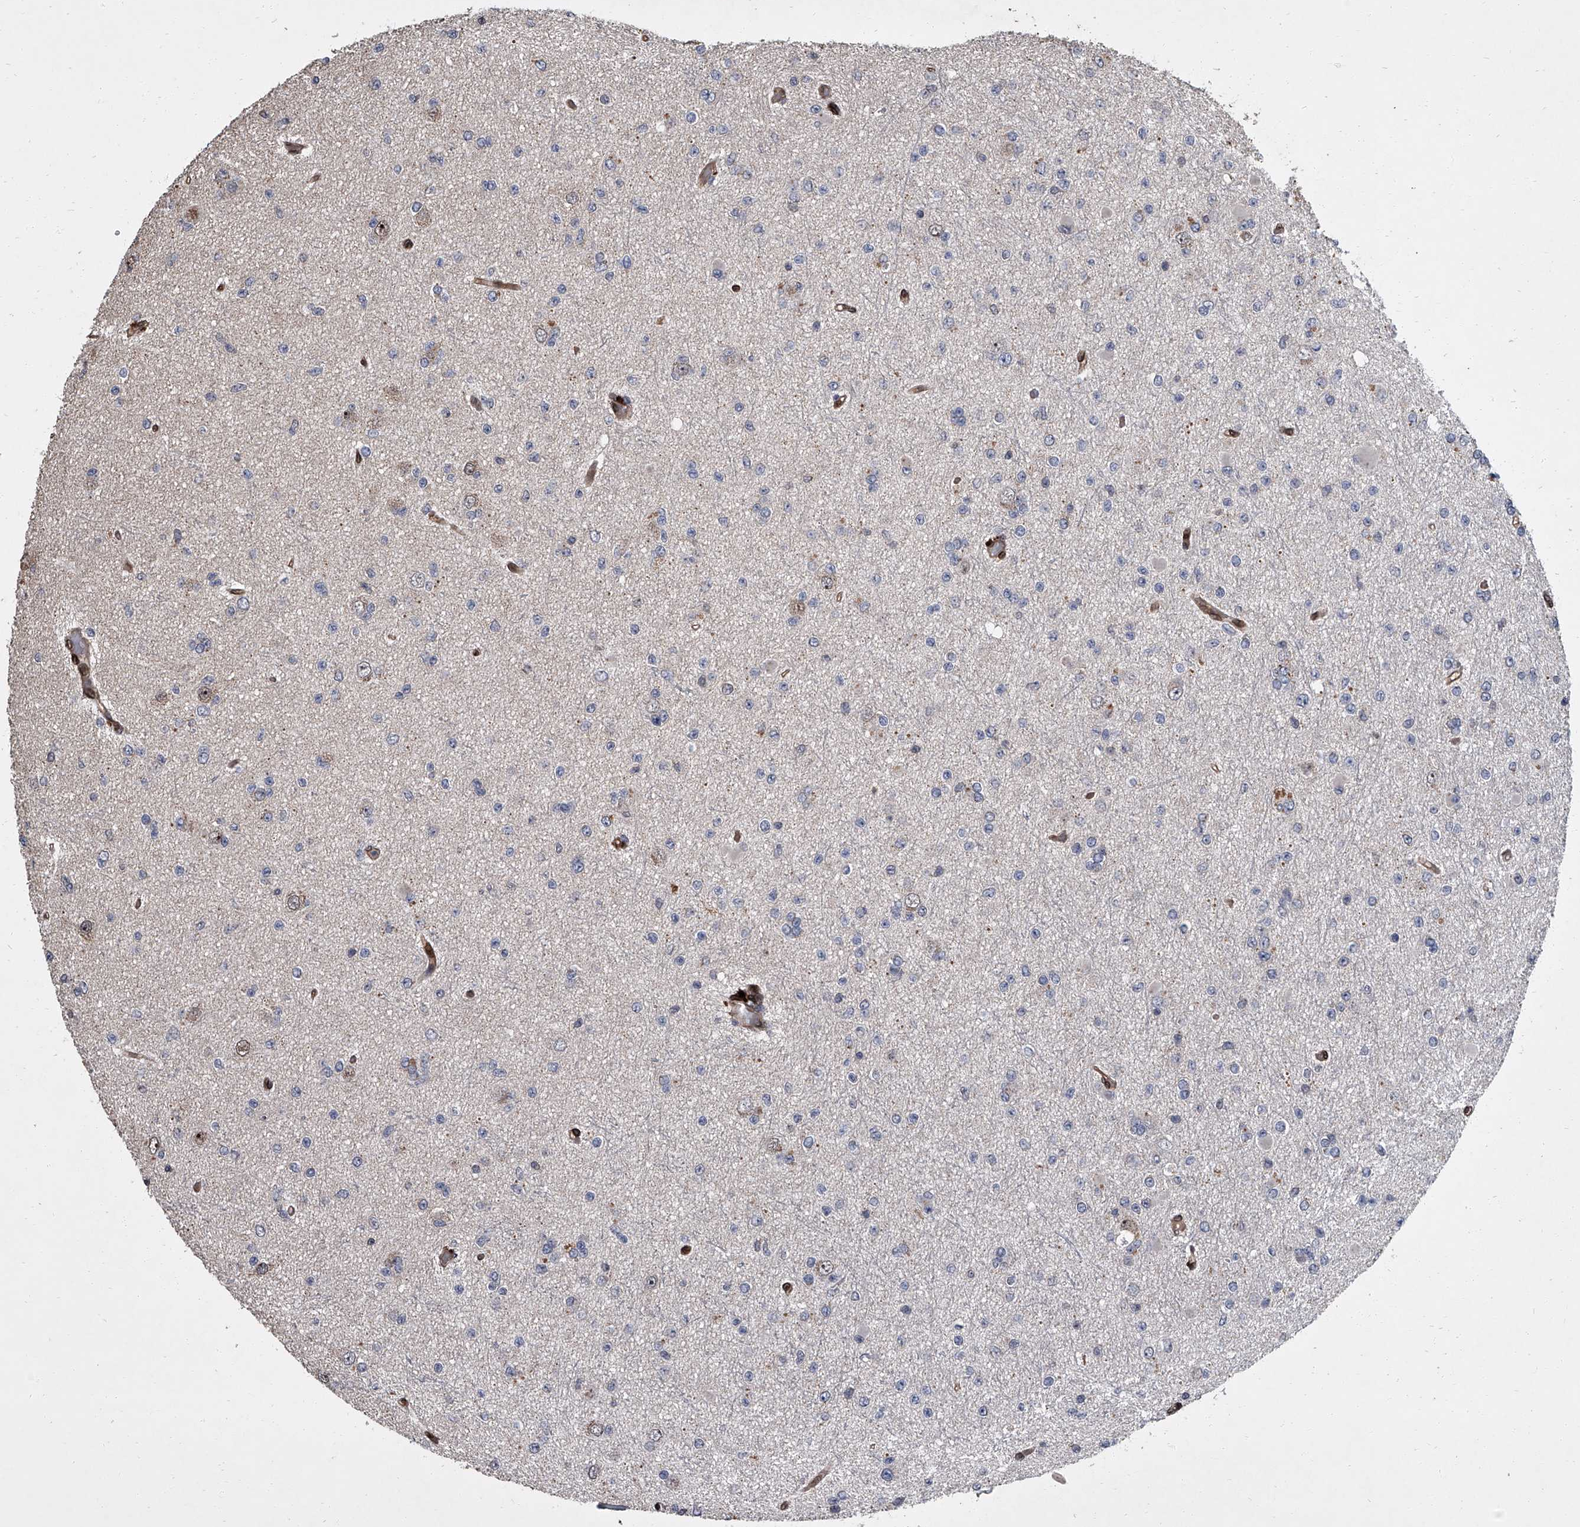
{"staining": {"intensity": "negative", "quantity": "none", "location": "none"}, "tissue": "glioma", "cell_type": "Tumor cells", "image_type": "cancer", "snomed": [{"axis": "morphology", "description": "Glioma, malignant, Low grade"}, {"axis": "topography", "description": "Brain"}], "caption": "Tumor cells are negative for protein expression in human malignant low-grade glioma.", "gene": "LRRC8C", "patient": {"sex": "female", "age": 22}}